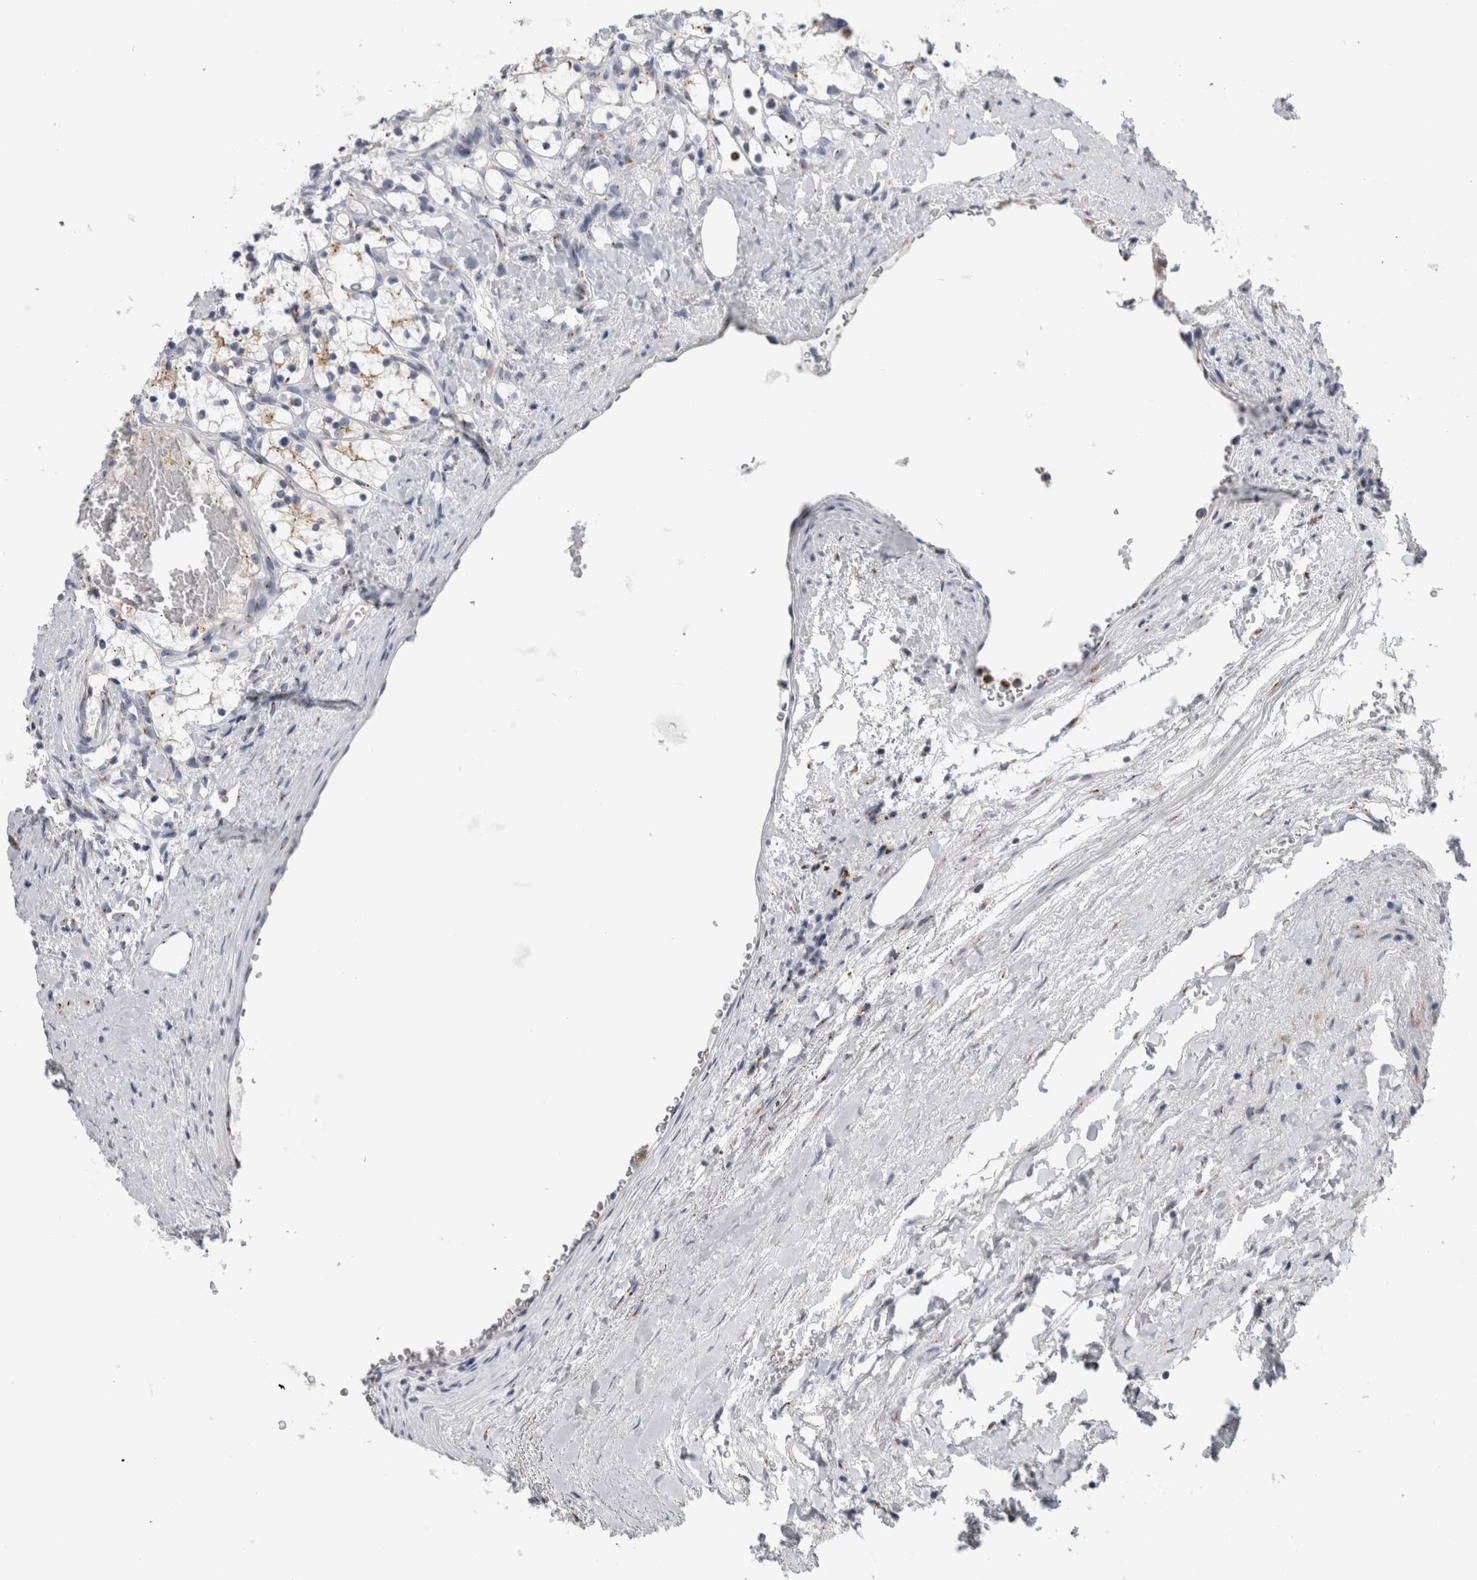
{"staining": {"intensity": "weak", "quantity": "<25%", "location": "cytoplasmic/membranous"}, "tissue": "renal cancer", "cell_type": "Tumor cells", "image_type": "cancer", "snomed": [{"axis": "morphology", "description": "Adenocarcinoma, NOS"}, {"axis": "topography", "description": "Kidney"}], "caption": "Immunohistochemical staining of renal adenocarcinoma displays no significant positivity in tumor cells. The staining is performed using DAB brown chromogen with nuclei counter-stained in using hematoxylin.", "gene": "AKAP9", "patient": {"sex": "female", "age": 69}}